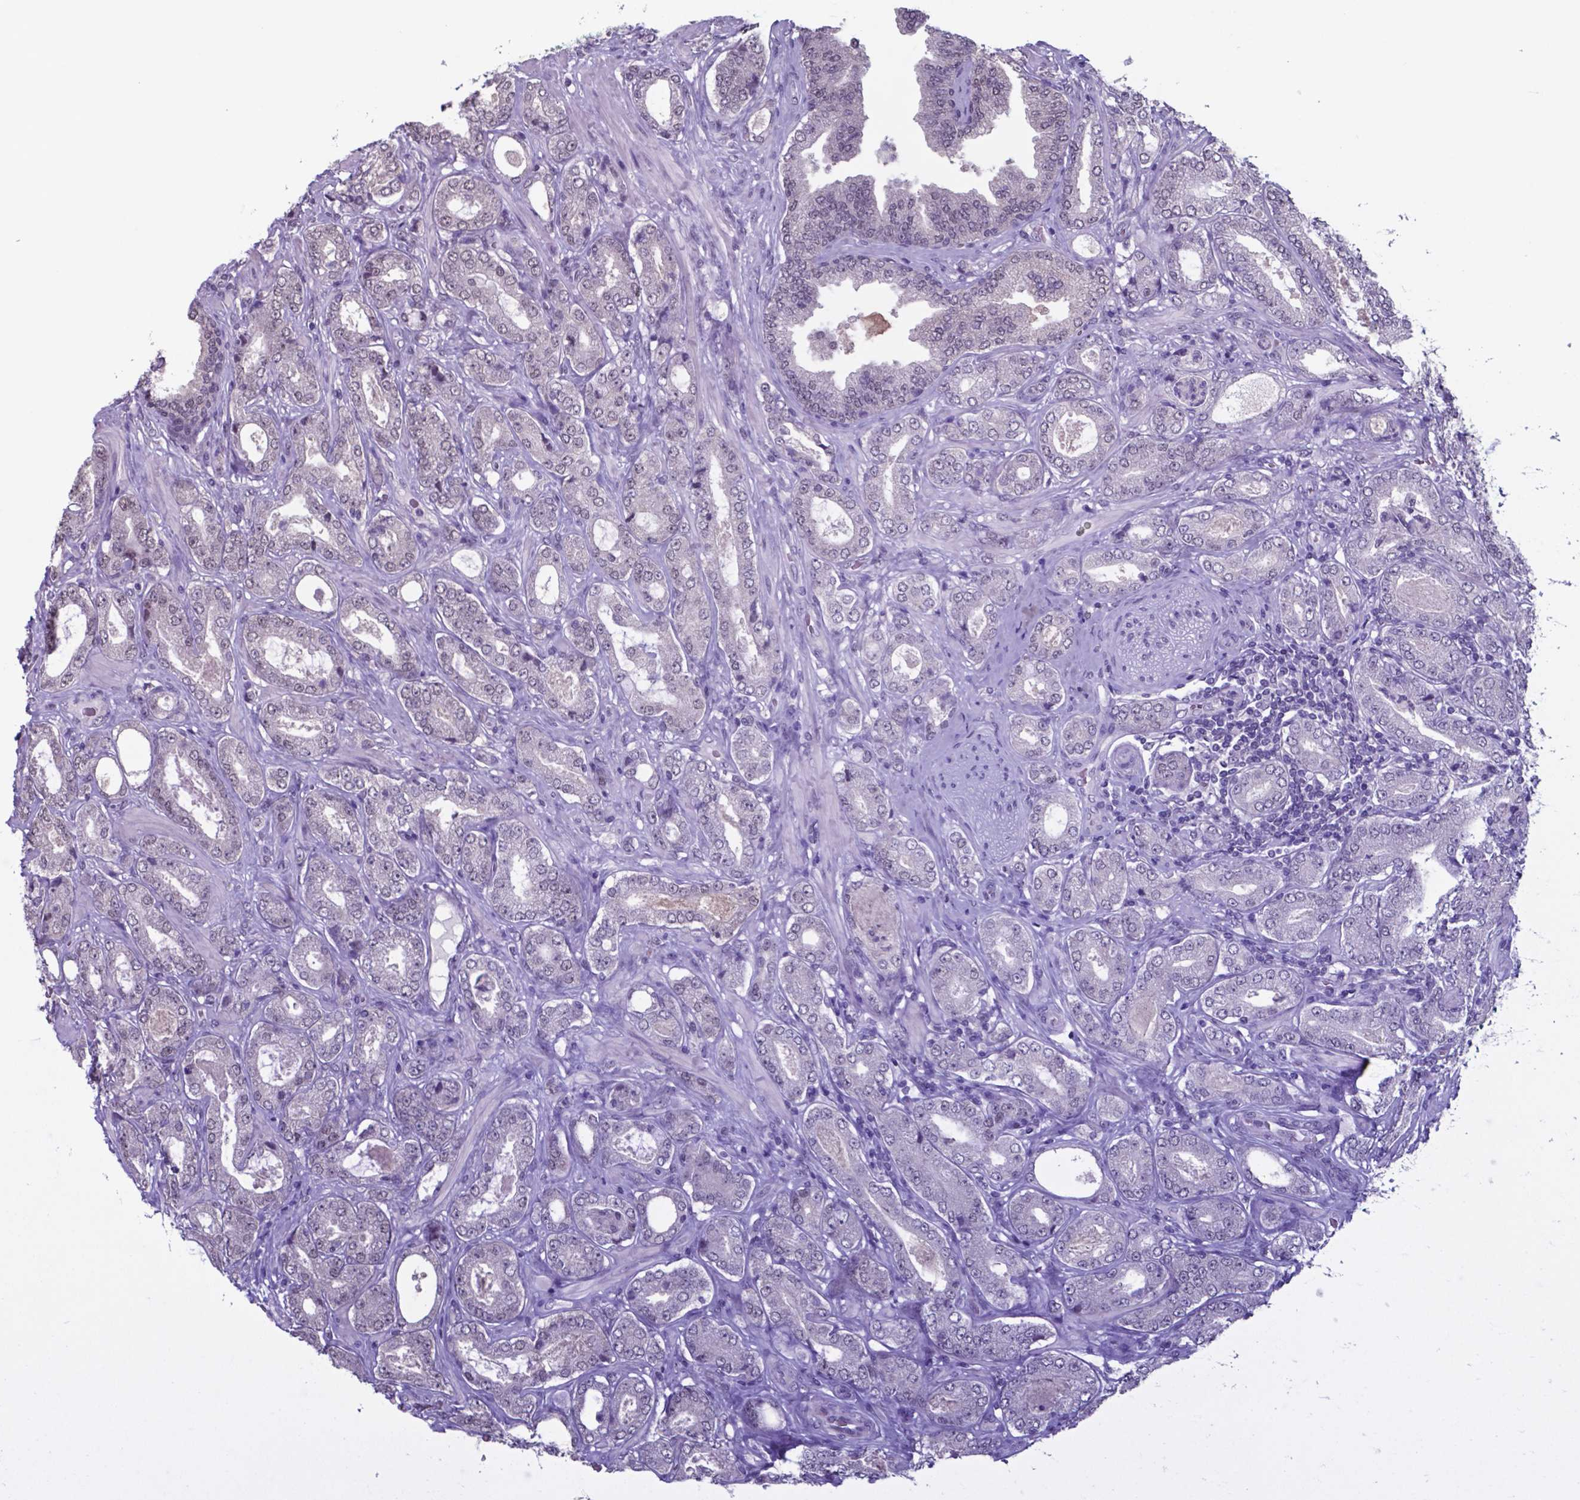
{"staining": {"intensity": "negative", "quantity": "none", "location": "none"}, "tissue": "prostate cancer", "cell_type": "Tumor cells", "image_type": "cancer", "snomed": [{"axis": "morphology", "description": "Adenocarcinoma, NOS"}, {"axis": "topography", "description": "Prostate"}], "caption": "Tumor cells are negative for brown protein staining in prostate cancer (adenocarcinoma).", "gene": "UBA1", "patient": {"sex": "male", "age": 64}}